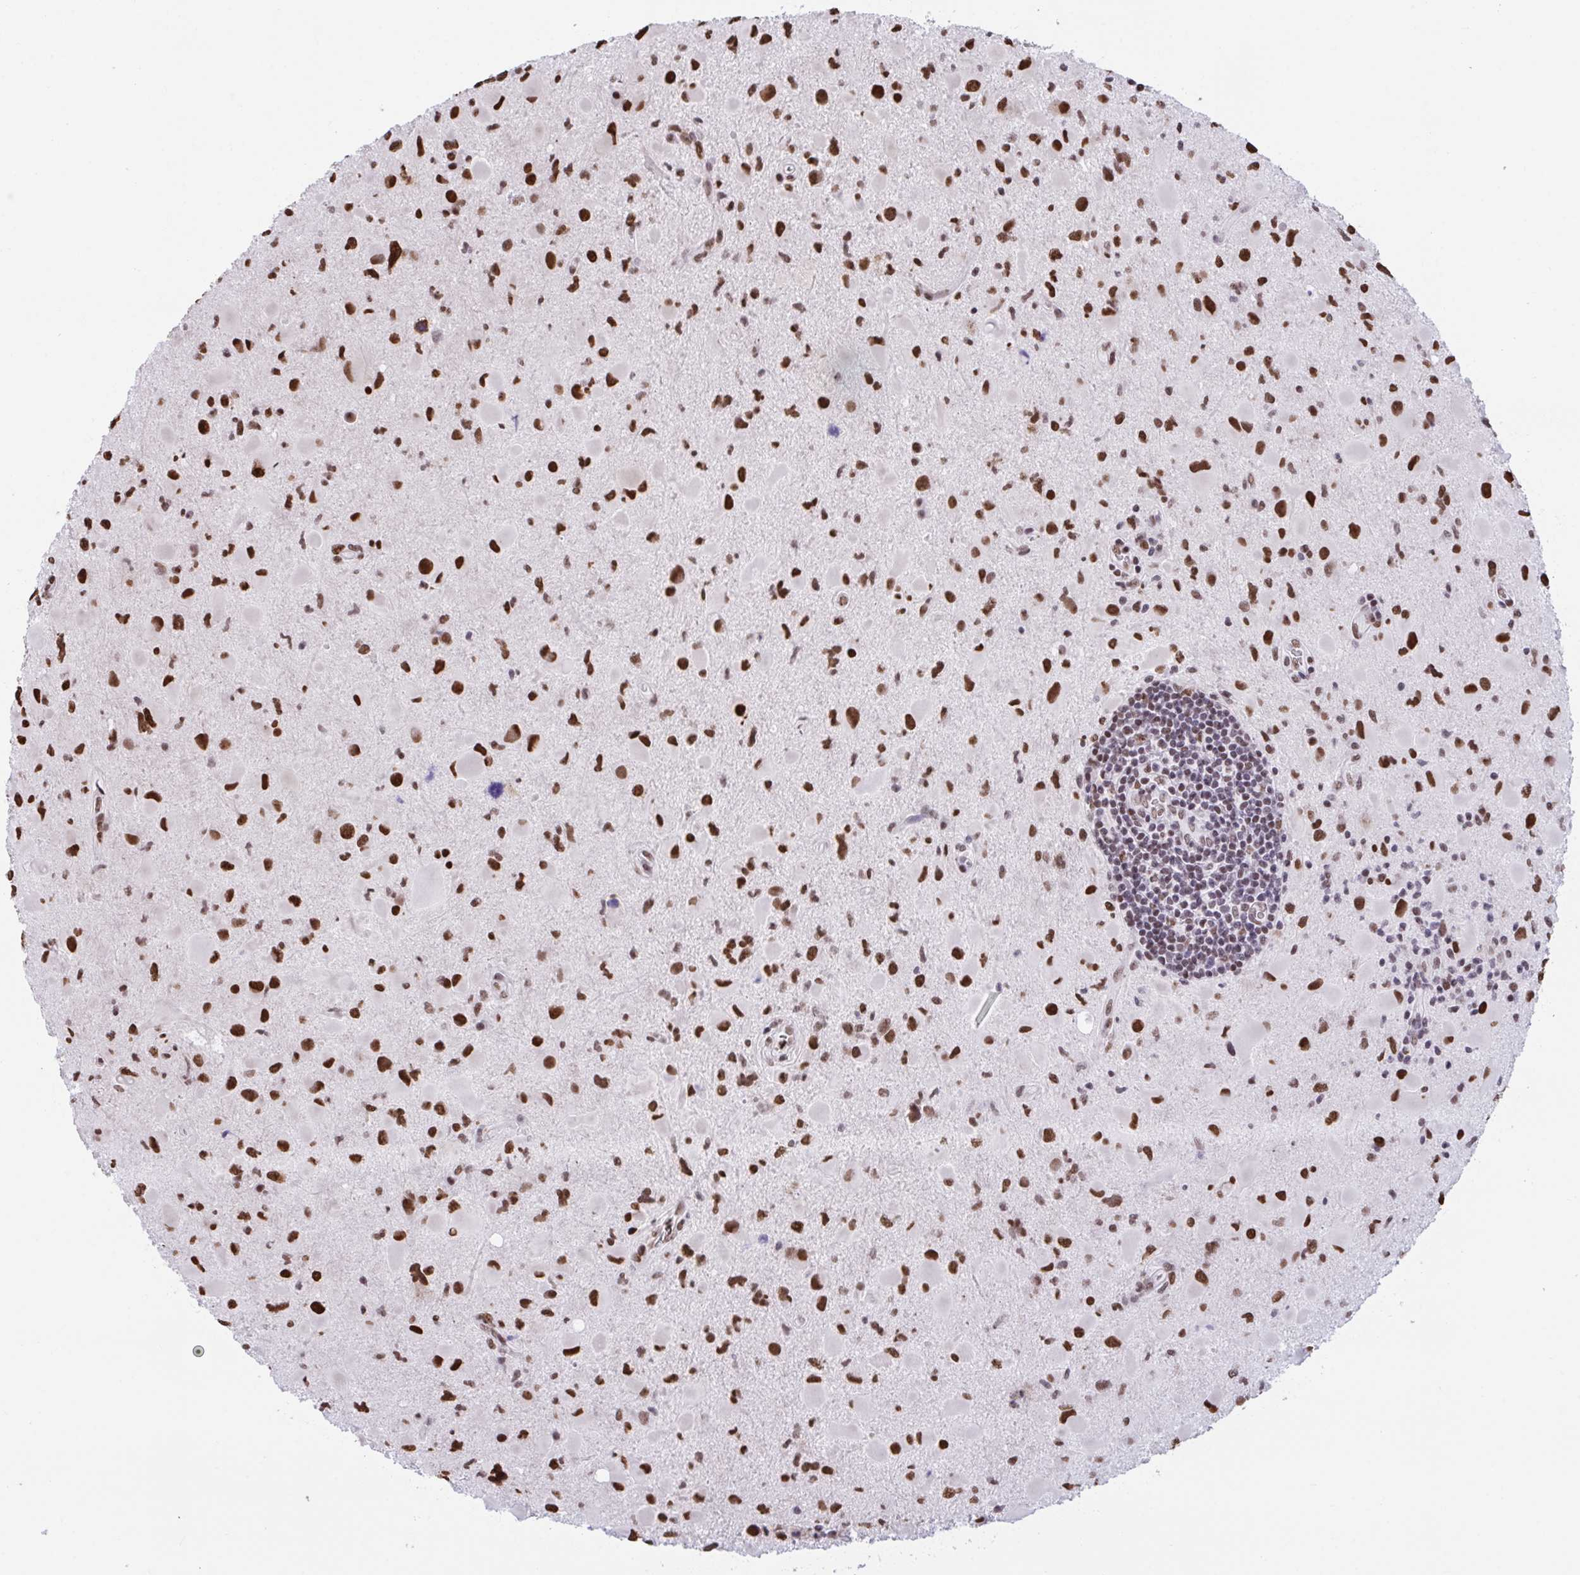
{"staining": {"intensity": "strong", "quantity": ">75%", "location": "nuclear"}, "tissue": "glioma", "cell_type": "Tumor cells", "image_type": "cancer", "snomed": [{"axis": "morphology", "description": "Glioma, malignant, Low grade"}, {"axis": "topography", "description": "Brain"}], "caption": "The immunohistochemical stain shows strong nuclear expression in tumor cells of glioma tissue.", "gene": "HNRNPDL", "patient": {"sex": "female", "age": 32}}